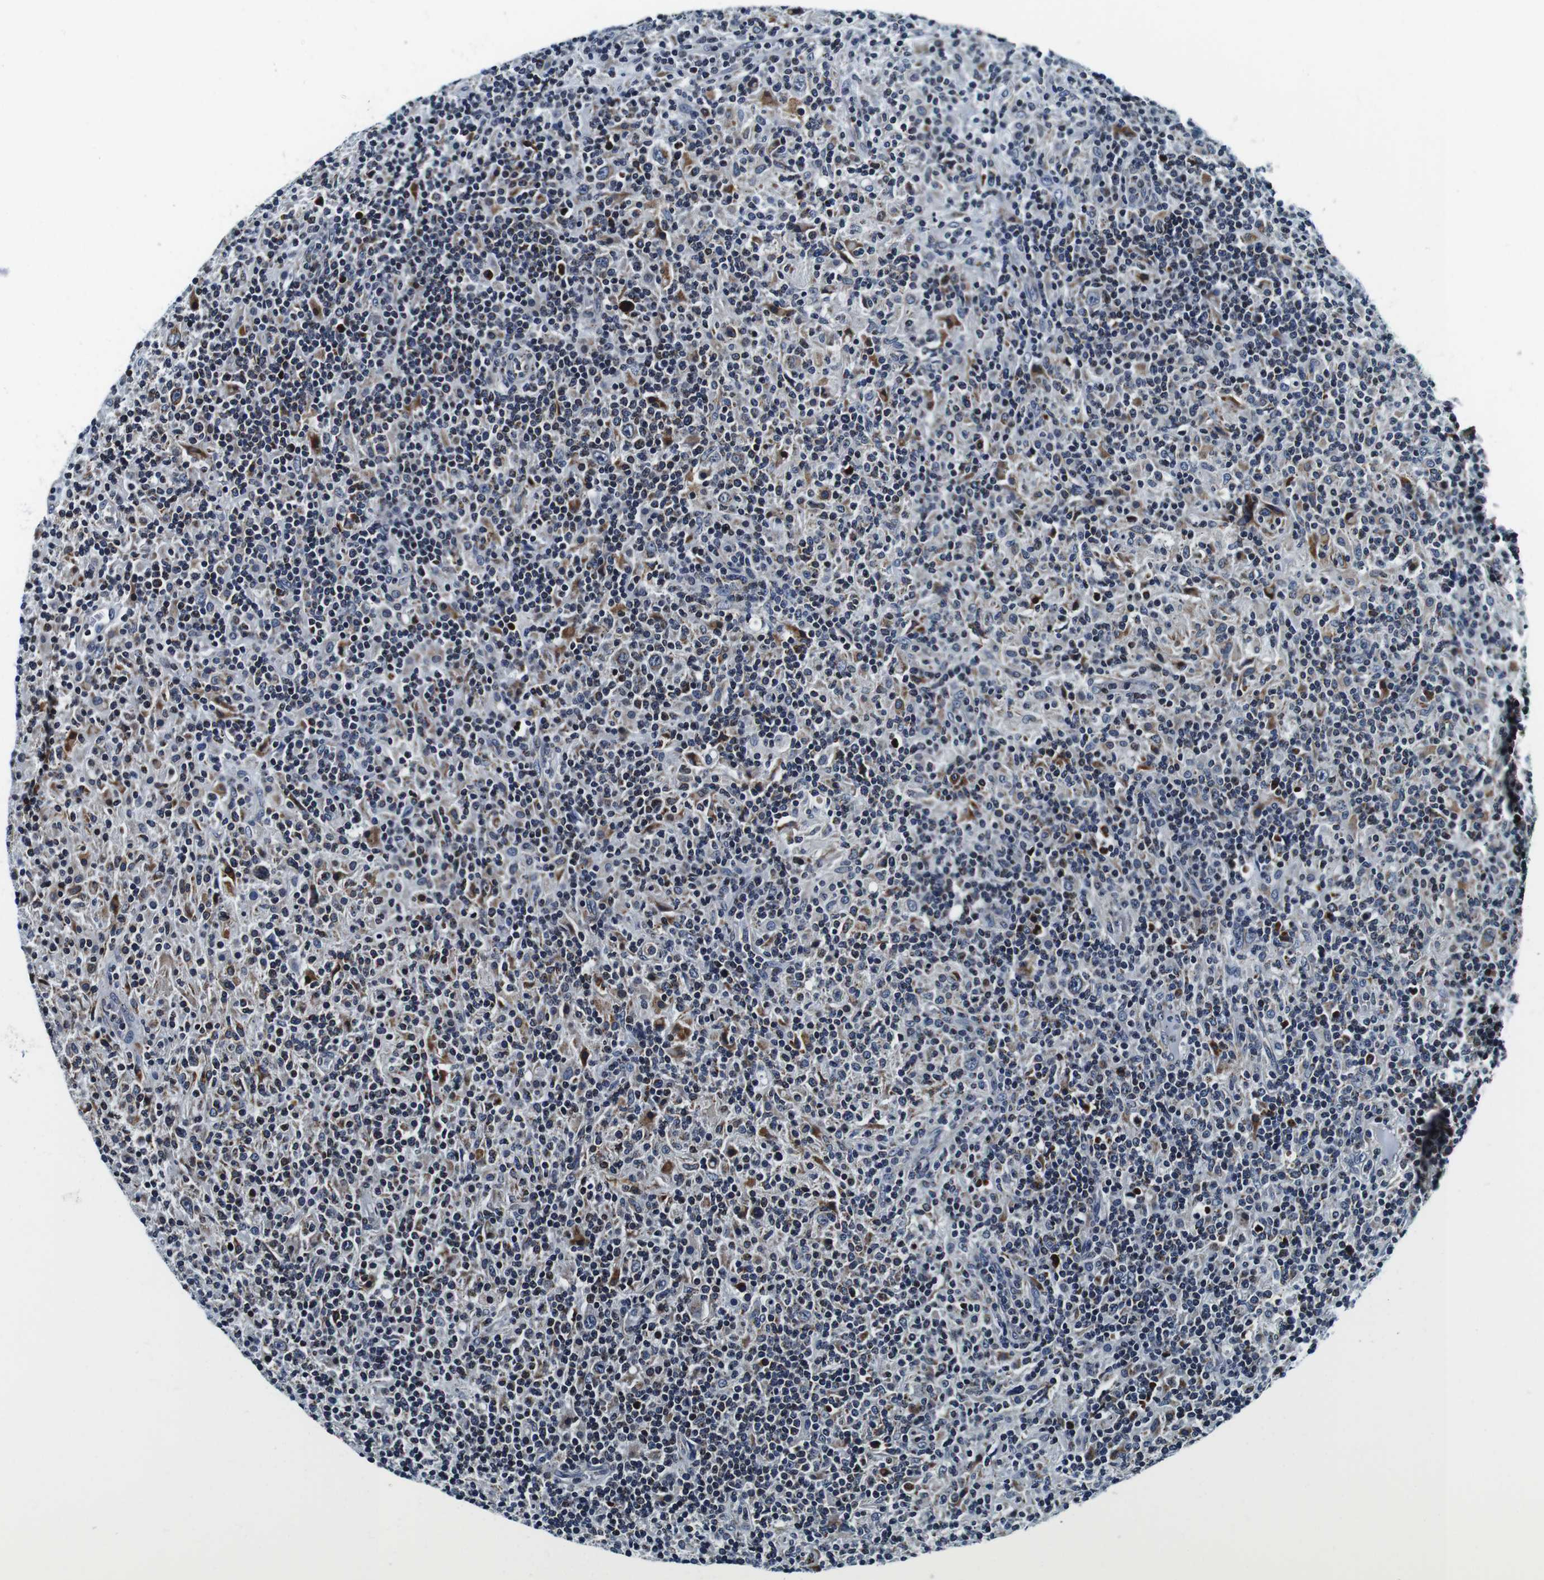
{"staining": {"intensity": "weak", "quantity": ">75%", "location": "cytoplasmic/membranous"}, "tissue": "lymphoma", "cell_type": "Tumor cells", "image_type": "cancer", "snomed": [{"axis": "morphology", "description": "Hodgkin's disease, NOS"}, {"axis": "topography", "description": "Lymph node"}], "caption": "A high-resolution micrograph shows immunohistochemistry staining of Hodgkin's disease, which displays weak cytoplasmic/membranous expression in approximately >75% of tumor cells.", "gene": "FAR2", "patient": {"sex": "male", "age": 70}}